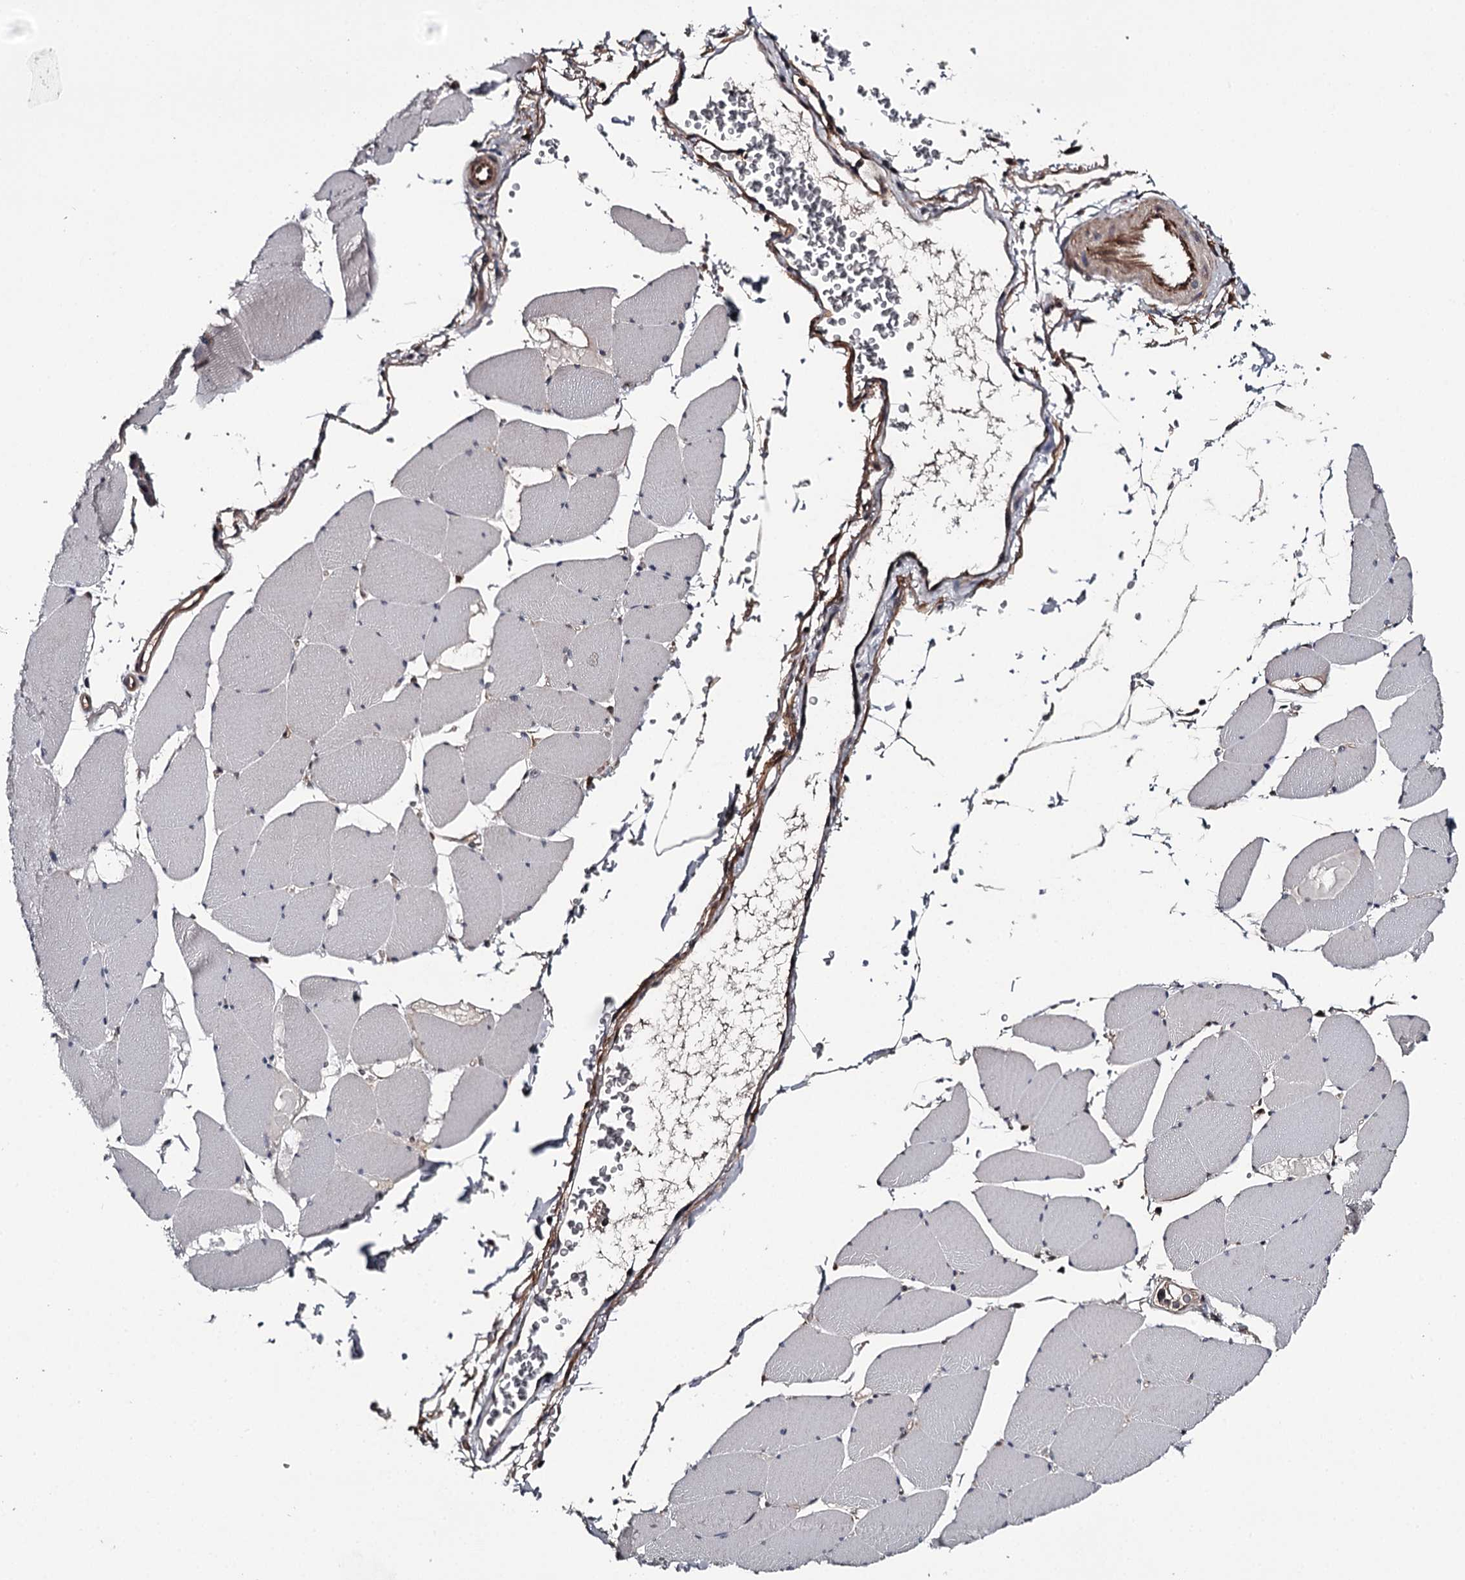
{"staining": {"intensity": "negative", "quantity": "none", "location": "none"}, "tissue": "skeletal muscle", "cell_type": "Myocytes", "image_type": "normal", "snomed": [{"axis": "morphology", "description": "Normal tissue, NOS"}, {"axis": "topography", "description": "Skeletal muscle"}, {"axis": "topography", "description": "Head-Neck"}], "caption": "A high-resolution photomicrograph shows immunohistochemistry staining of normal skeletal muscle, which exhibits no significant expression in myocytes.", "gene": "CWF19L2", "patient": {"sex": "male", "age": 66}}